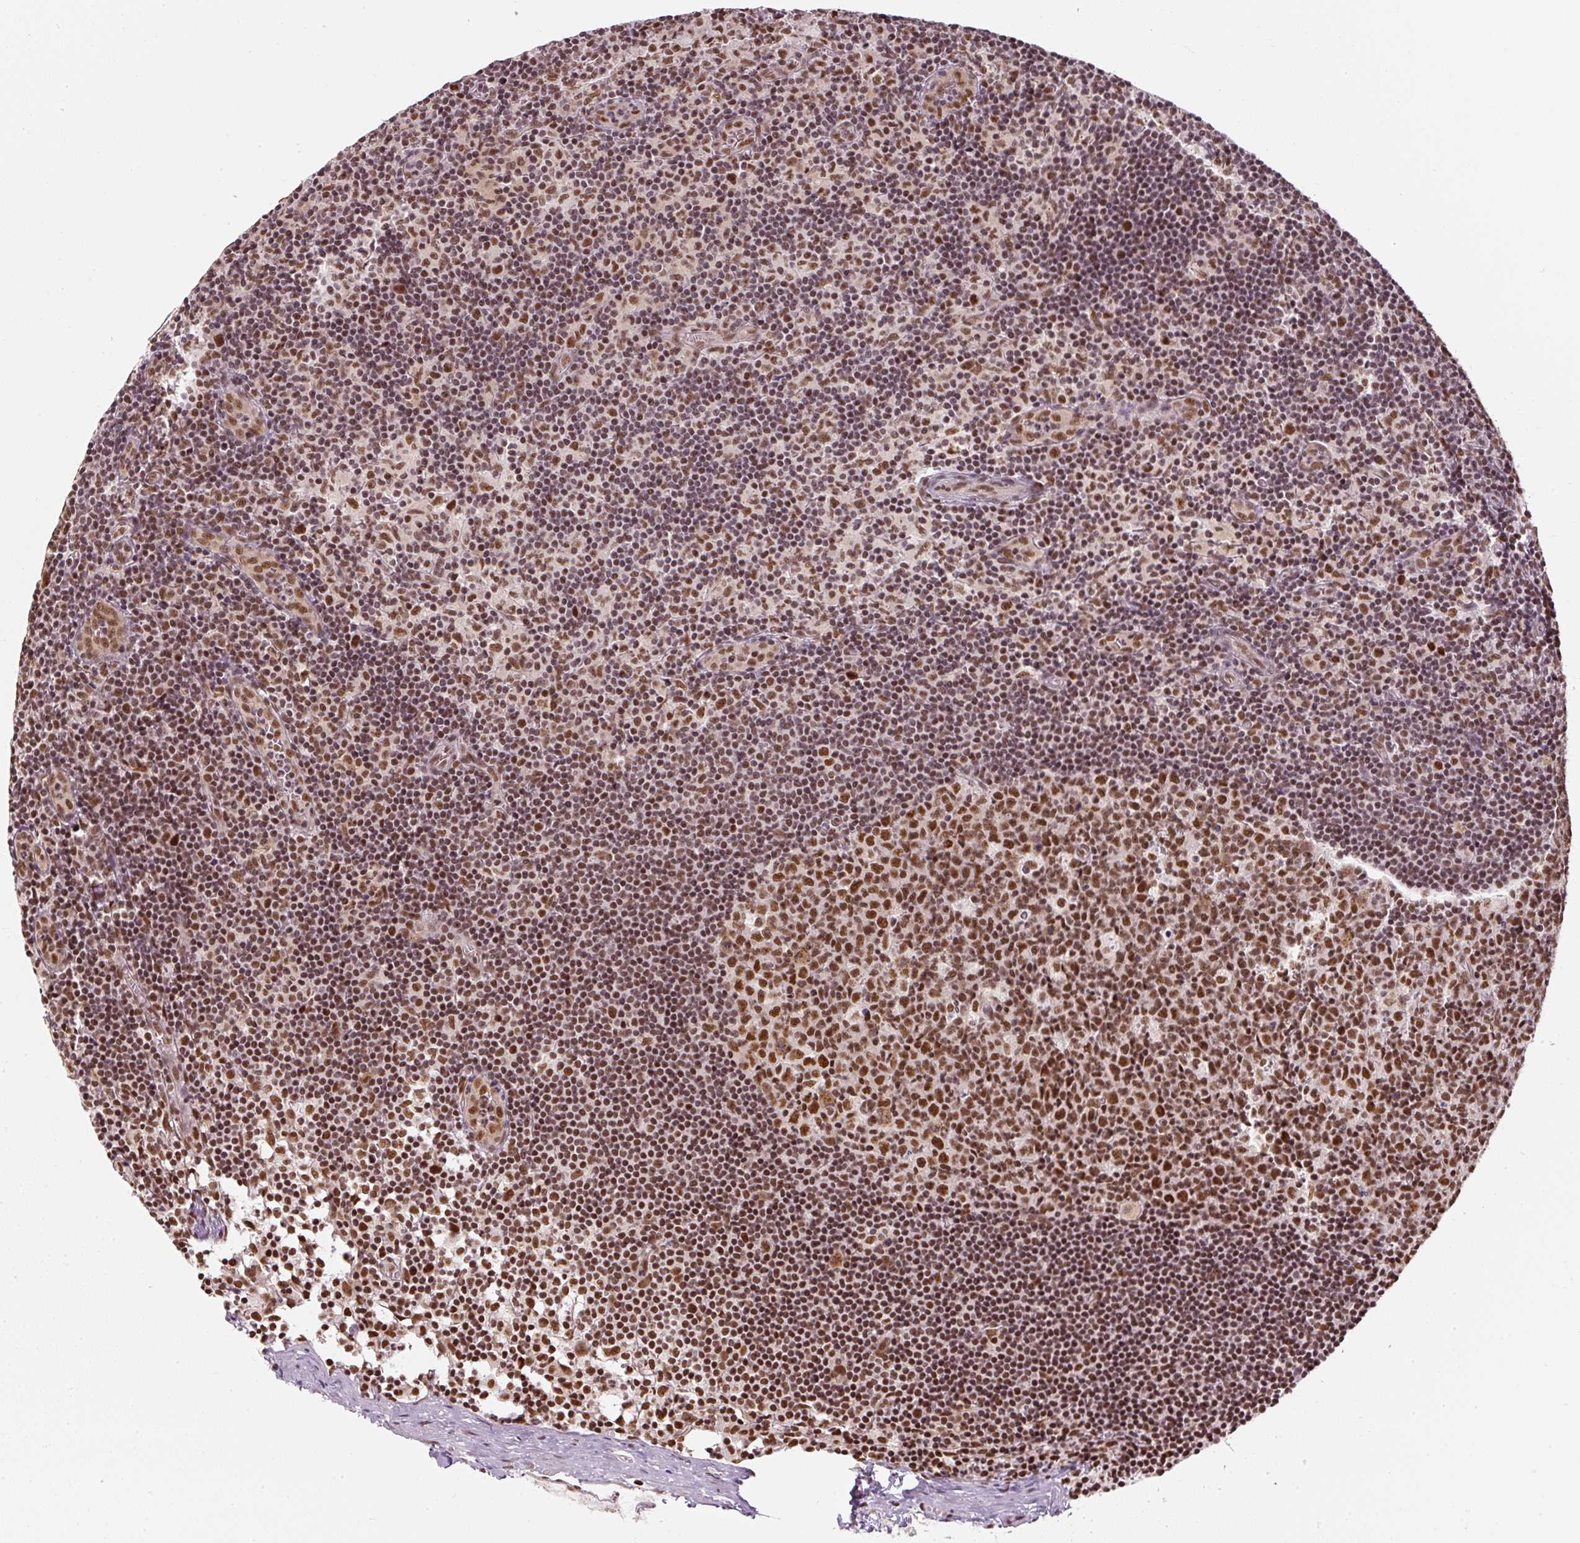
{"staining": {"intensity": "strong", "quantity": ">75%", "location": "nuclear"}, "tissue": "lymph node", "cell_type": "Germinal center cells", "image_type": "normal", "snomed": [{"axis": "morphology", "description": "Normal tissue, NOS"}, {"axis": "topography", "description": "Lymph node"}], "caption": "Immunohistochemical staining of normal lymph node exhibits strong nuclear protein staining in approximately >75% of germinal center cells.", "gene": "U2AF2", "patient": {"sex": "female", "age": 45}}